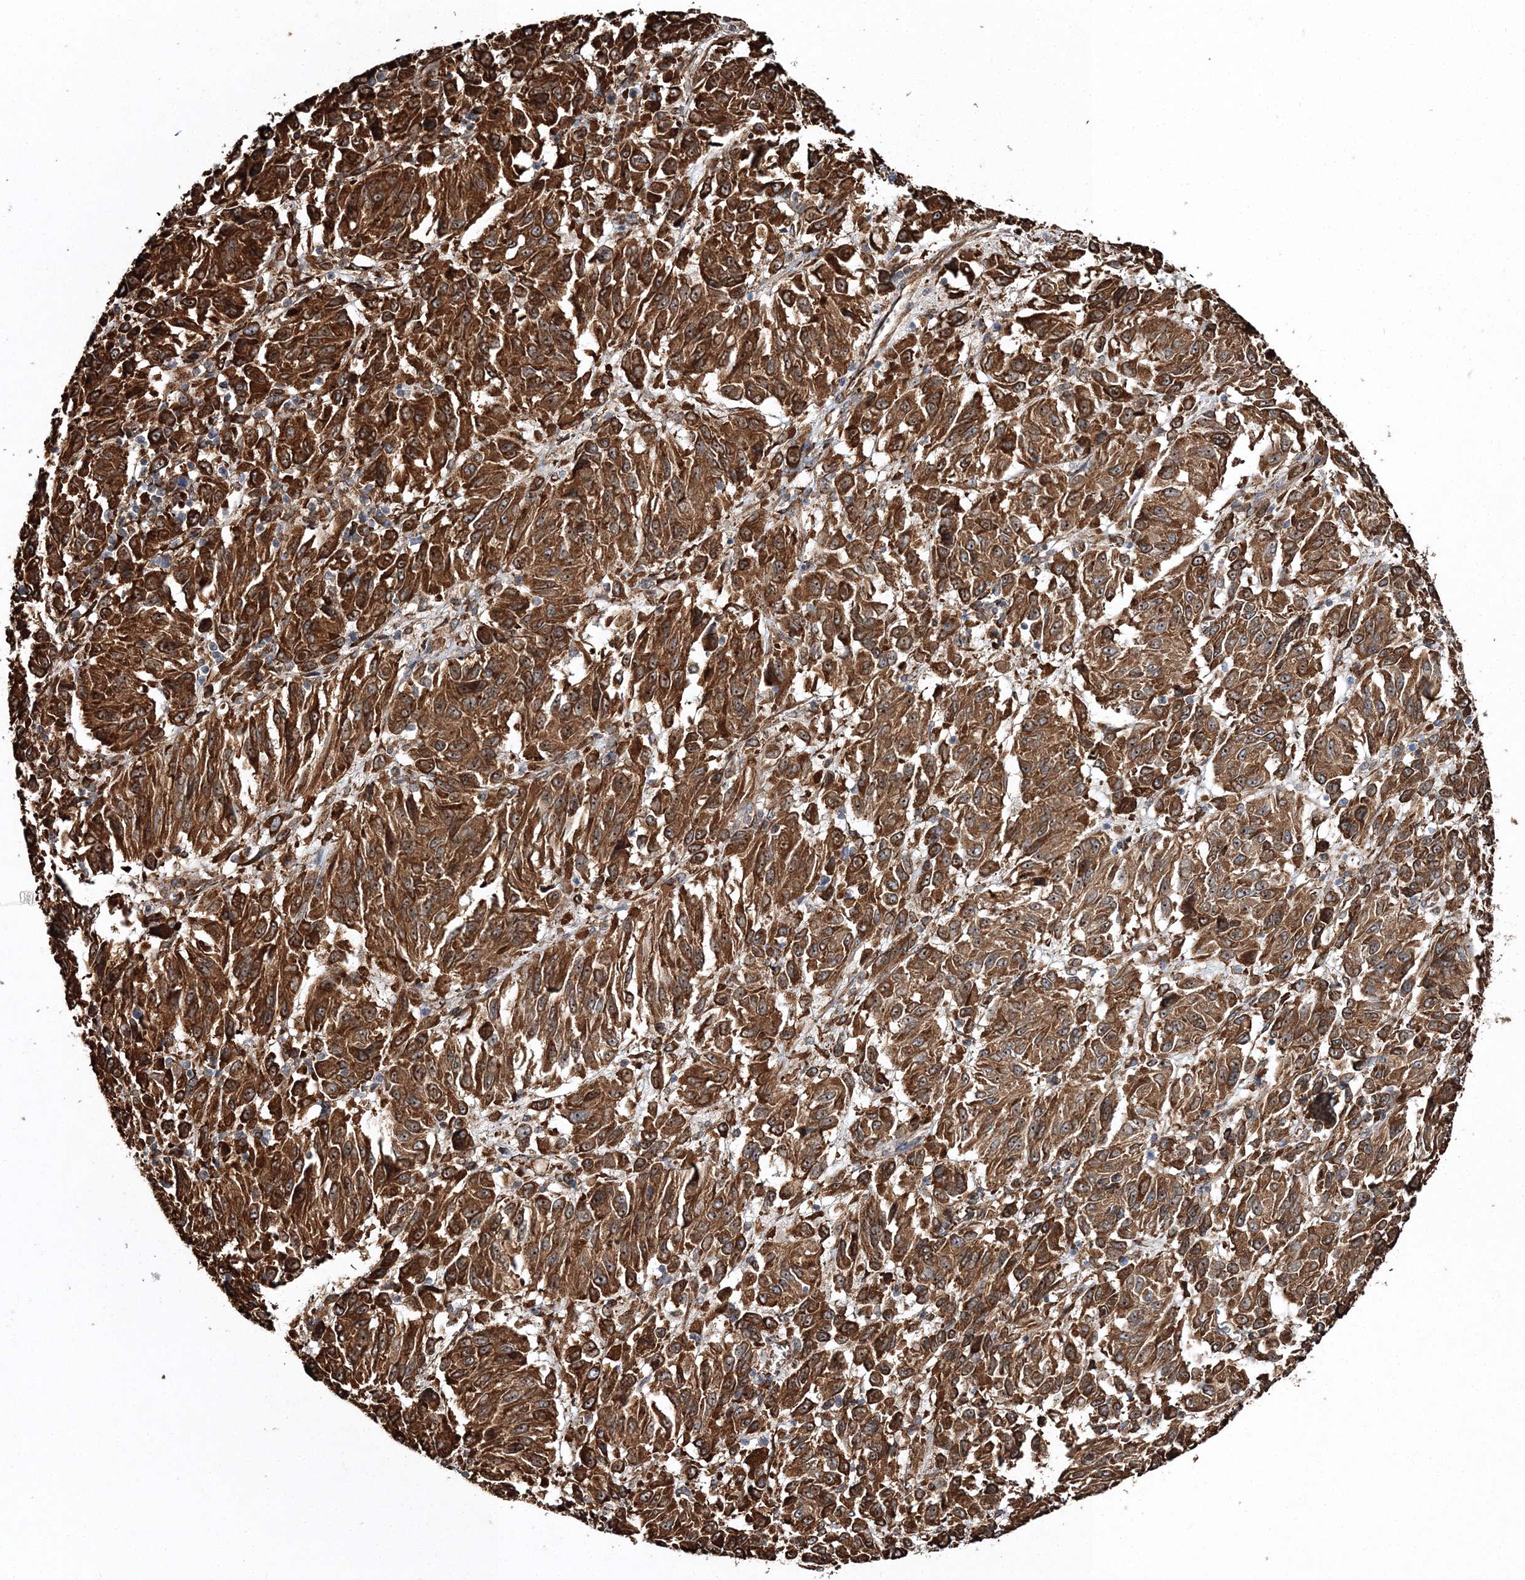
{"staining": {"intensity": "strong", "quantity": ">75%", "location": "cytoplasmic/membranous"}, "tissue": "melanoma", "cell_type": "Tumor cells", "image_type": "cancer", "snomed": [{"axis": "morphology", "description": "Malignant melanoma, Metastatic site"}, {"axis": "topography", "description": "Lung"}], "caption": "The micrograph shows staining of melanoma, revealing strong cytoplasmic/membranous protein positivity (brown color) within tumor cells.", "gene": "SCRN3", "patient": {"sex": "male", "age": 64}}